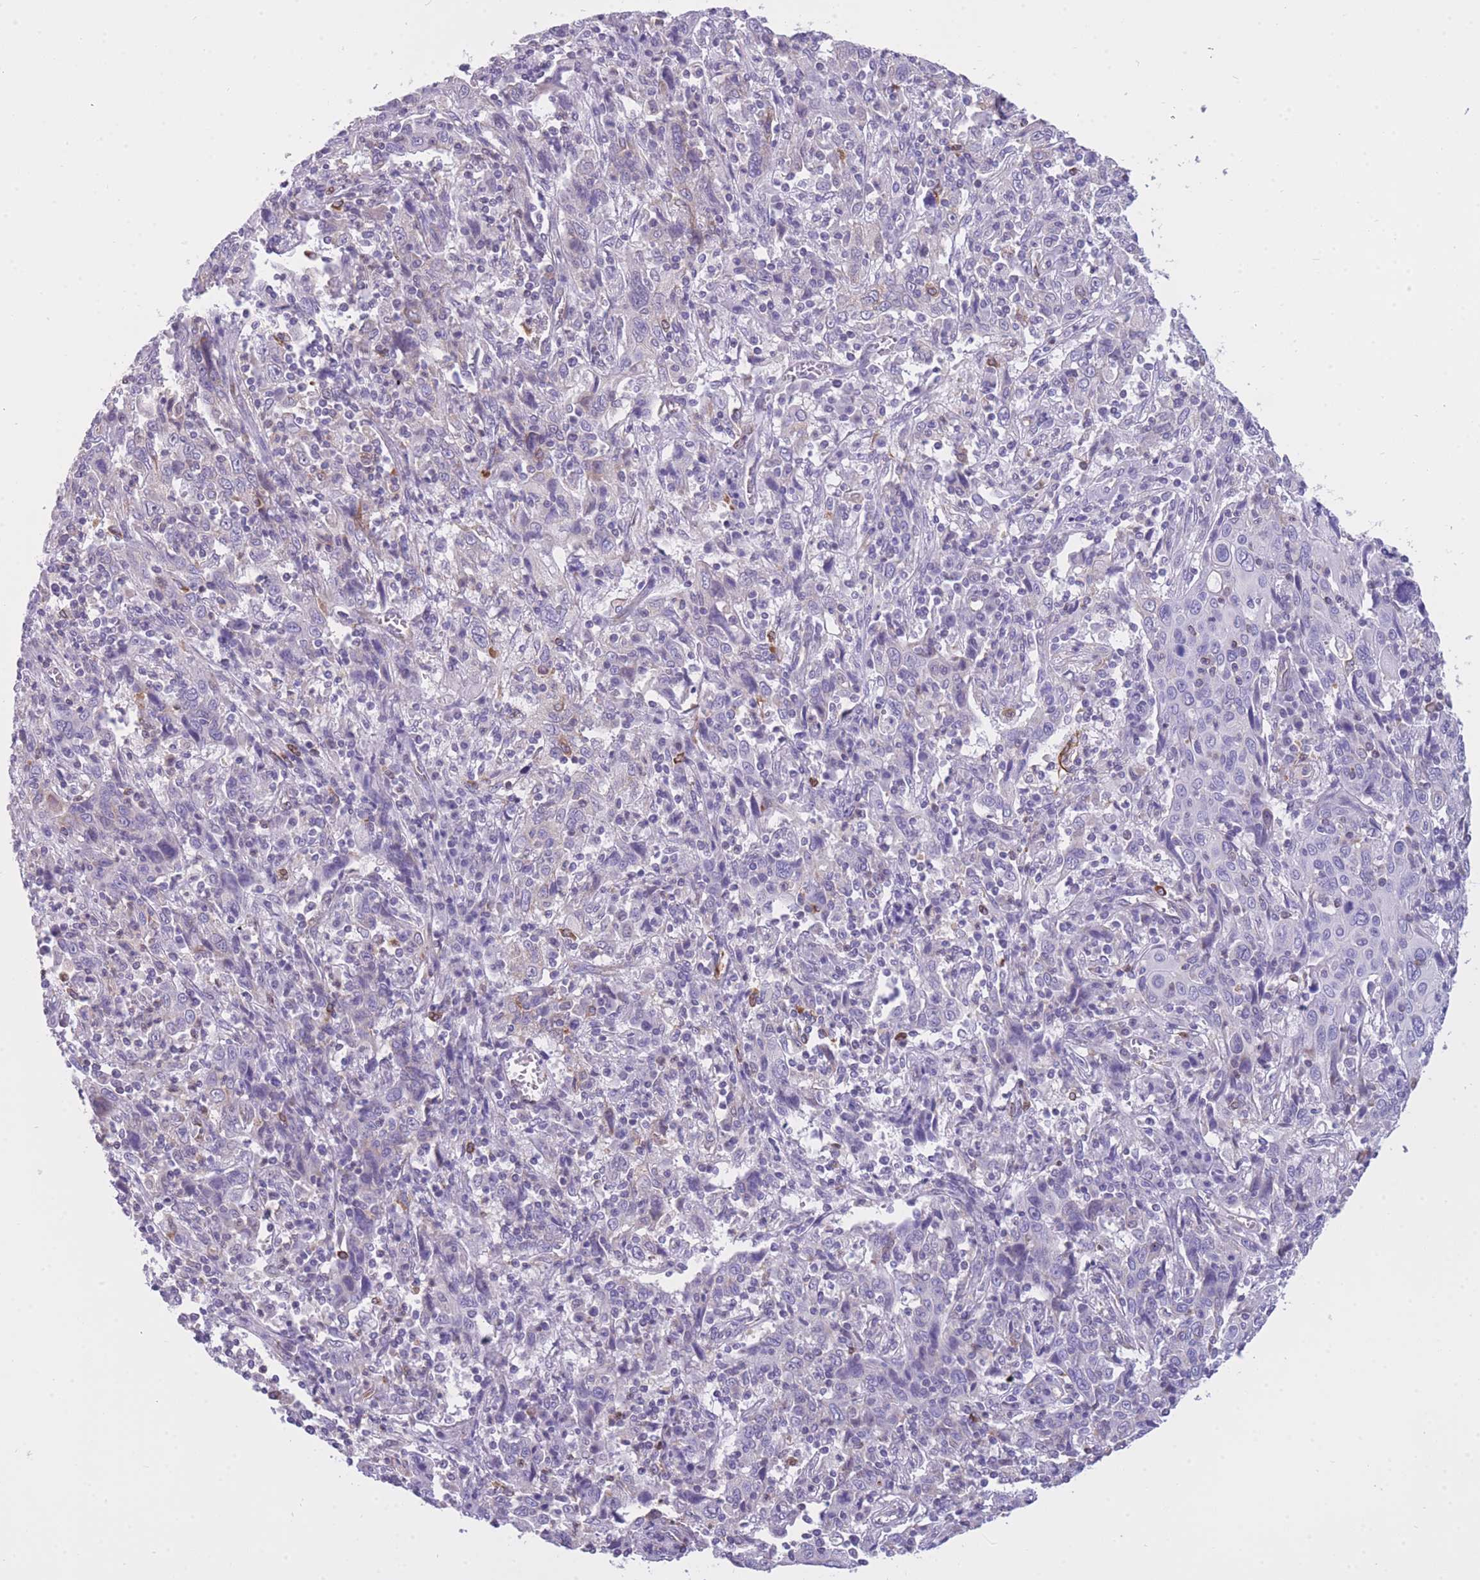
{"staining": {"intensity": "negative", "quantity": "none", "location": "none"}, "tissue": "cervical cancer", "cell_type": "Tumor cells", "image_type": "cancer", "snomed": [{"axis": "morphology", "description": "Squamous cell carcinoma, NOS"}, {"axis": "topography", "description": "Cervix"}], "caption": "The photomicrograph demonstrates no staining of tumor cells in cervical cancer.", "gene": "ZNF662", "patient": {"sex": "female", "age": 46}}